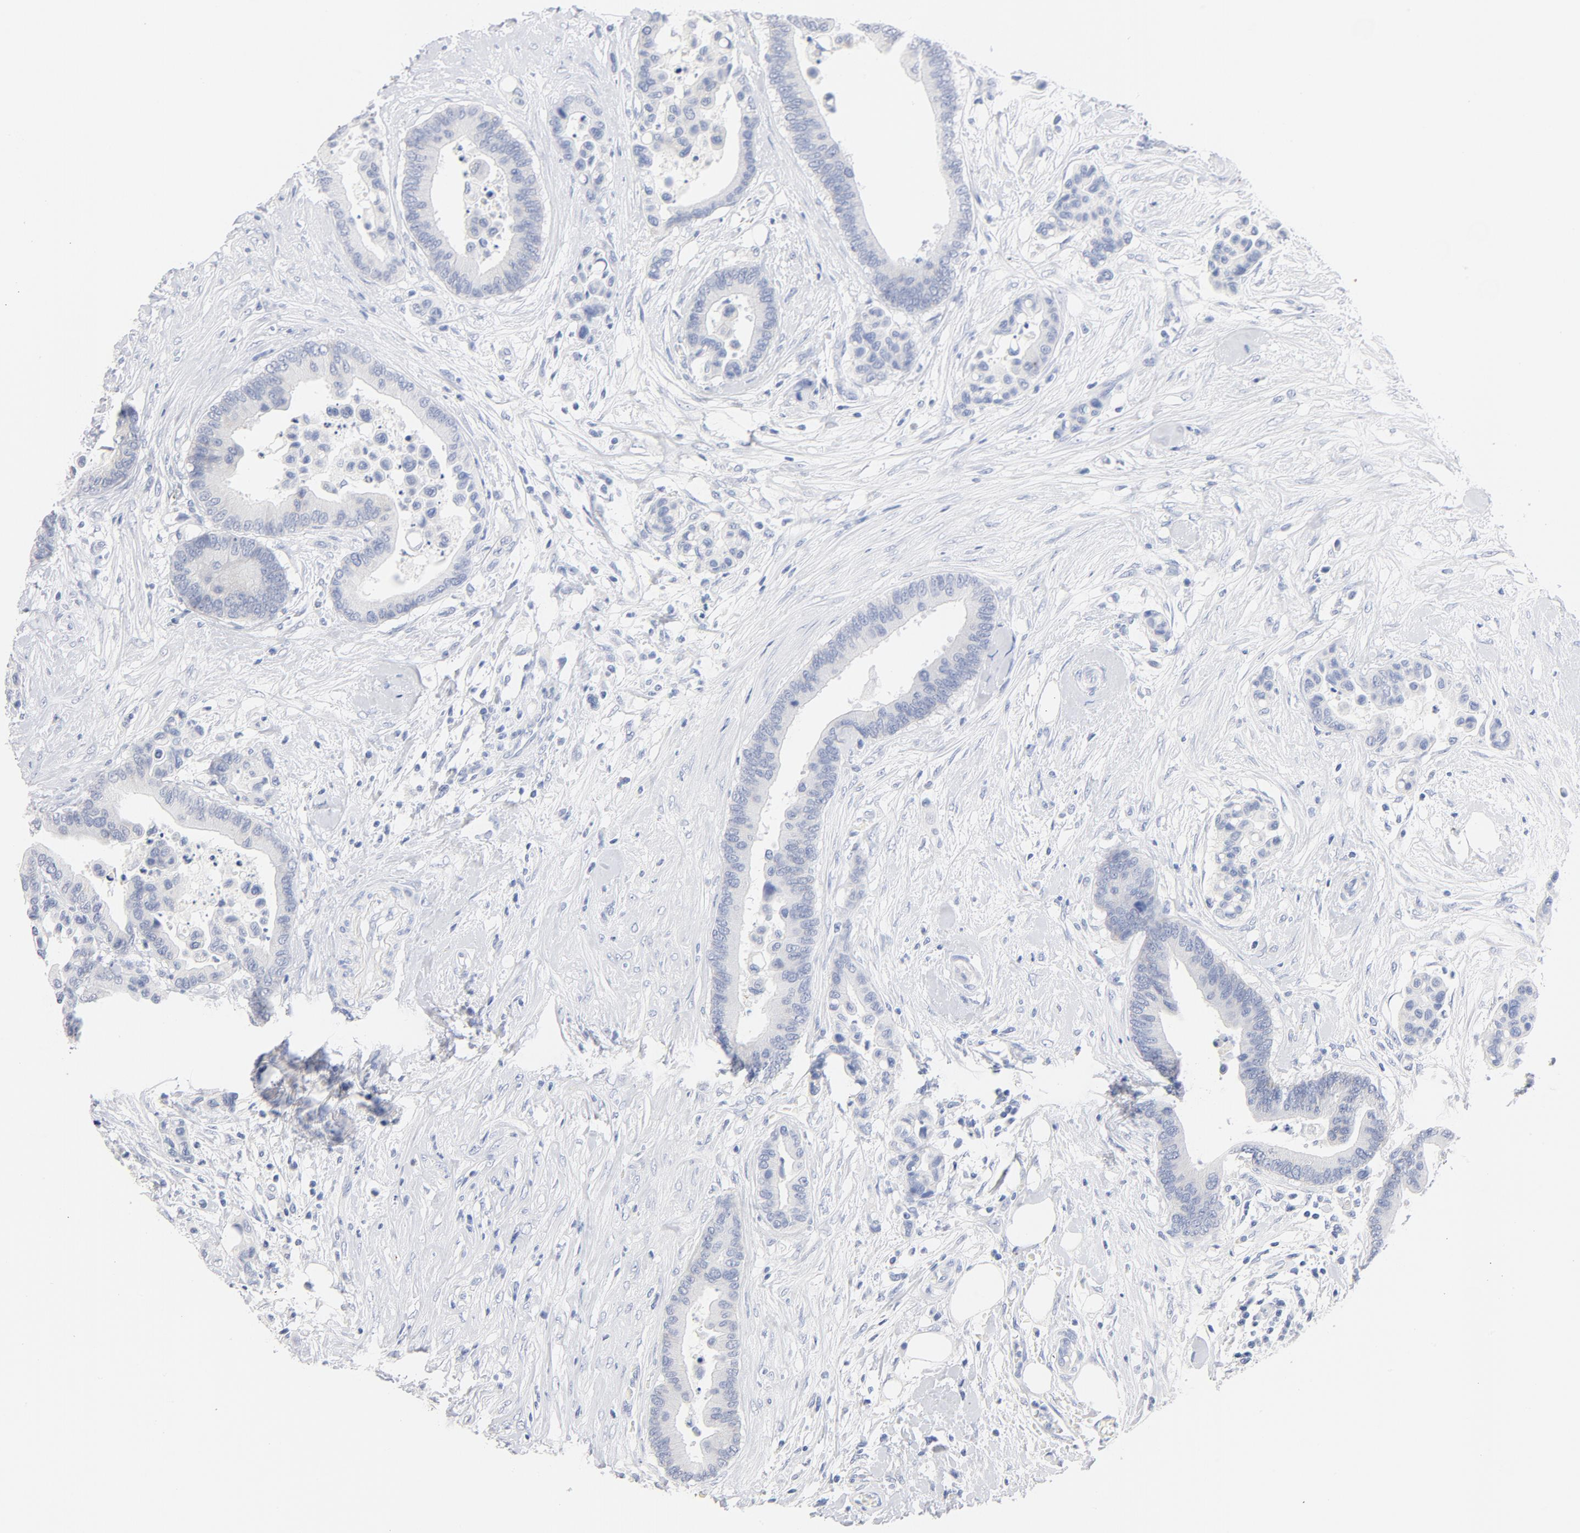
{"staining": {"intensity": "negative", "quantity": "none", "location": "none"}, "tissue": "colorectal cancer", "cell_type": "Tumor cells", "image_type": "cancer", "snomed": [{"axis": "morphology", "description": "Adenocarcinoma, NOS"}, {"axis": "topography", "description": "Colon"}], "caption": "Image shows no significant protein expression in tumor cells of colorectal cancer (adenocarcinoma). (DAB (3,3'-diaminobenzidine) immunohistochemistry with hematoxylin counter stain).", "gene": "FGFR3", "patient": {"sex": "male", "age": 82}}